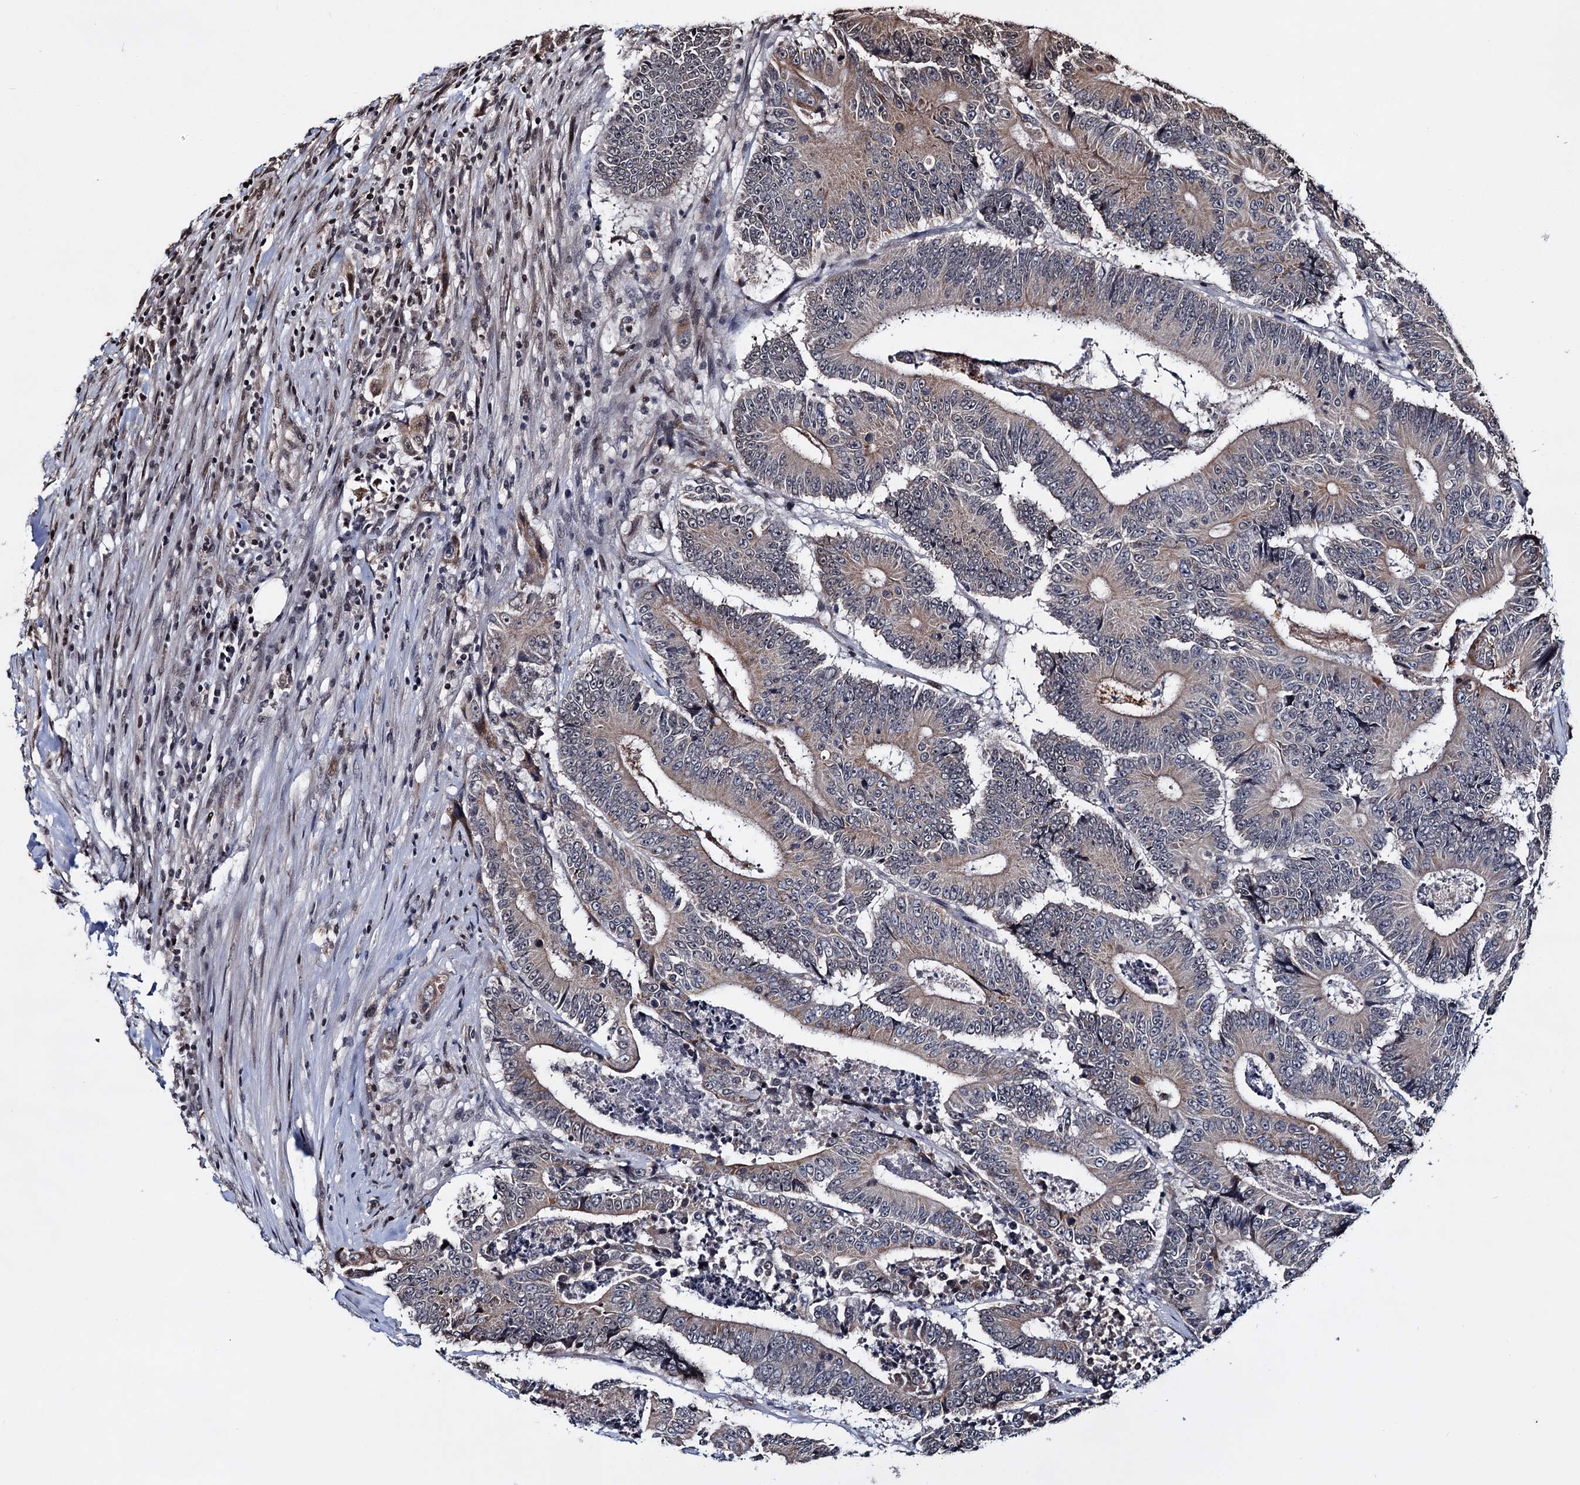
{"staining": {"intensity": "moderate", "quantity": "25%-75%", "location": "cytoplasmic/membranous"}, "tissue": "colorectal cancer", "cell_type": "Tumor cells", "image_type": "cancer", "snomed": [{"axis": "morphology", "description": "Adenocarcinoma, NOS"}, {"axis": "topography", "description": "Colon"}], "caption": "Protein expression by immunohistochemistry shows moderate cytoplasmic/membranous positivity in approximately 25%-75% of tumor cells in colorectal adenocarcinoma.", "gene": "EYA4", "patient": {"sex": "male", "age": 83}}